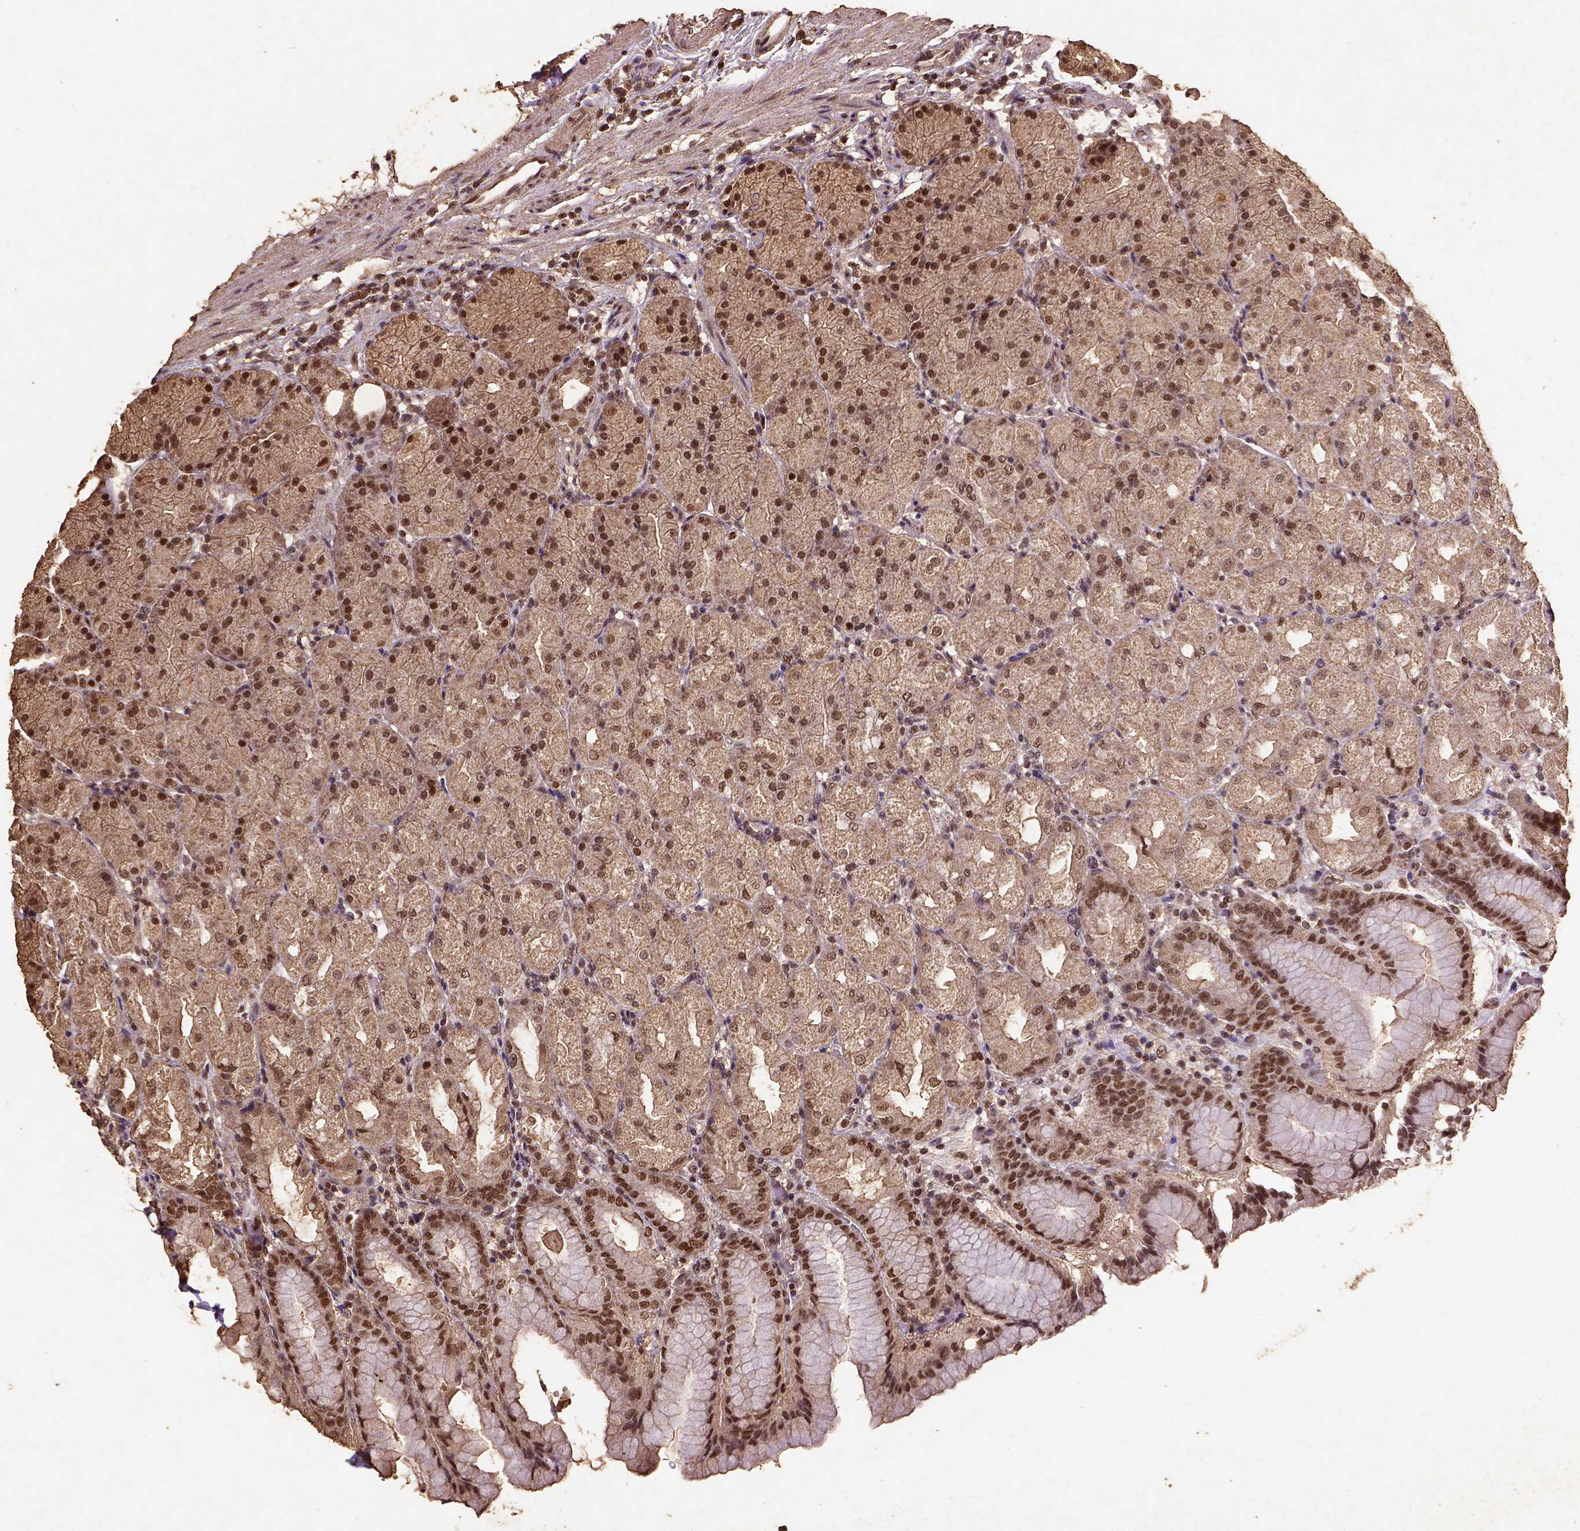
{"staining": {"intensity": "moderate", "quantity": ">75%", "location": "cytoplasmic/membranous,nuclear"}, "tissue": "stomach", "cell_type": "Glandular cells", "image_type": "normal", "snomed": [{"axis": "morphology", "description": "Normal tissue, NOS"}, {"axis": "topography", "description": "Stomach, upper"}, {"axis": "topography", "description": "Stomach"}, {"axis": "topography", "description": "Stomach, lower"}], "caption": "Protein analysis of unremarkable stomach exhibits moderate cytoplasmic/membranous,nuclear staining in approximately >75% of glandular cells.", "gene": "NACC1", "patient": {"sex": "male", "age": 62}}